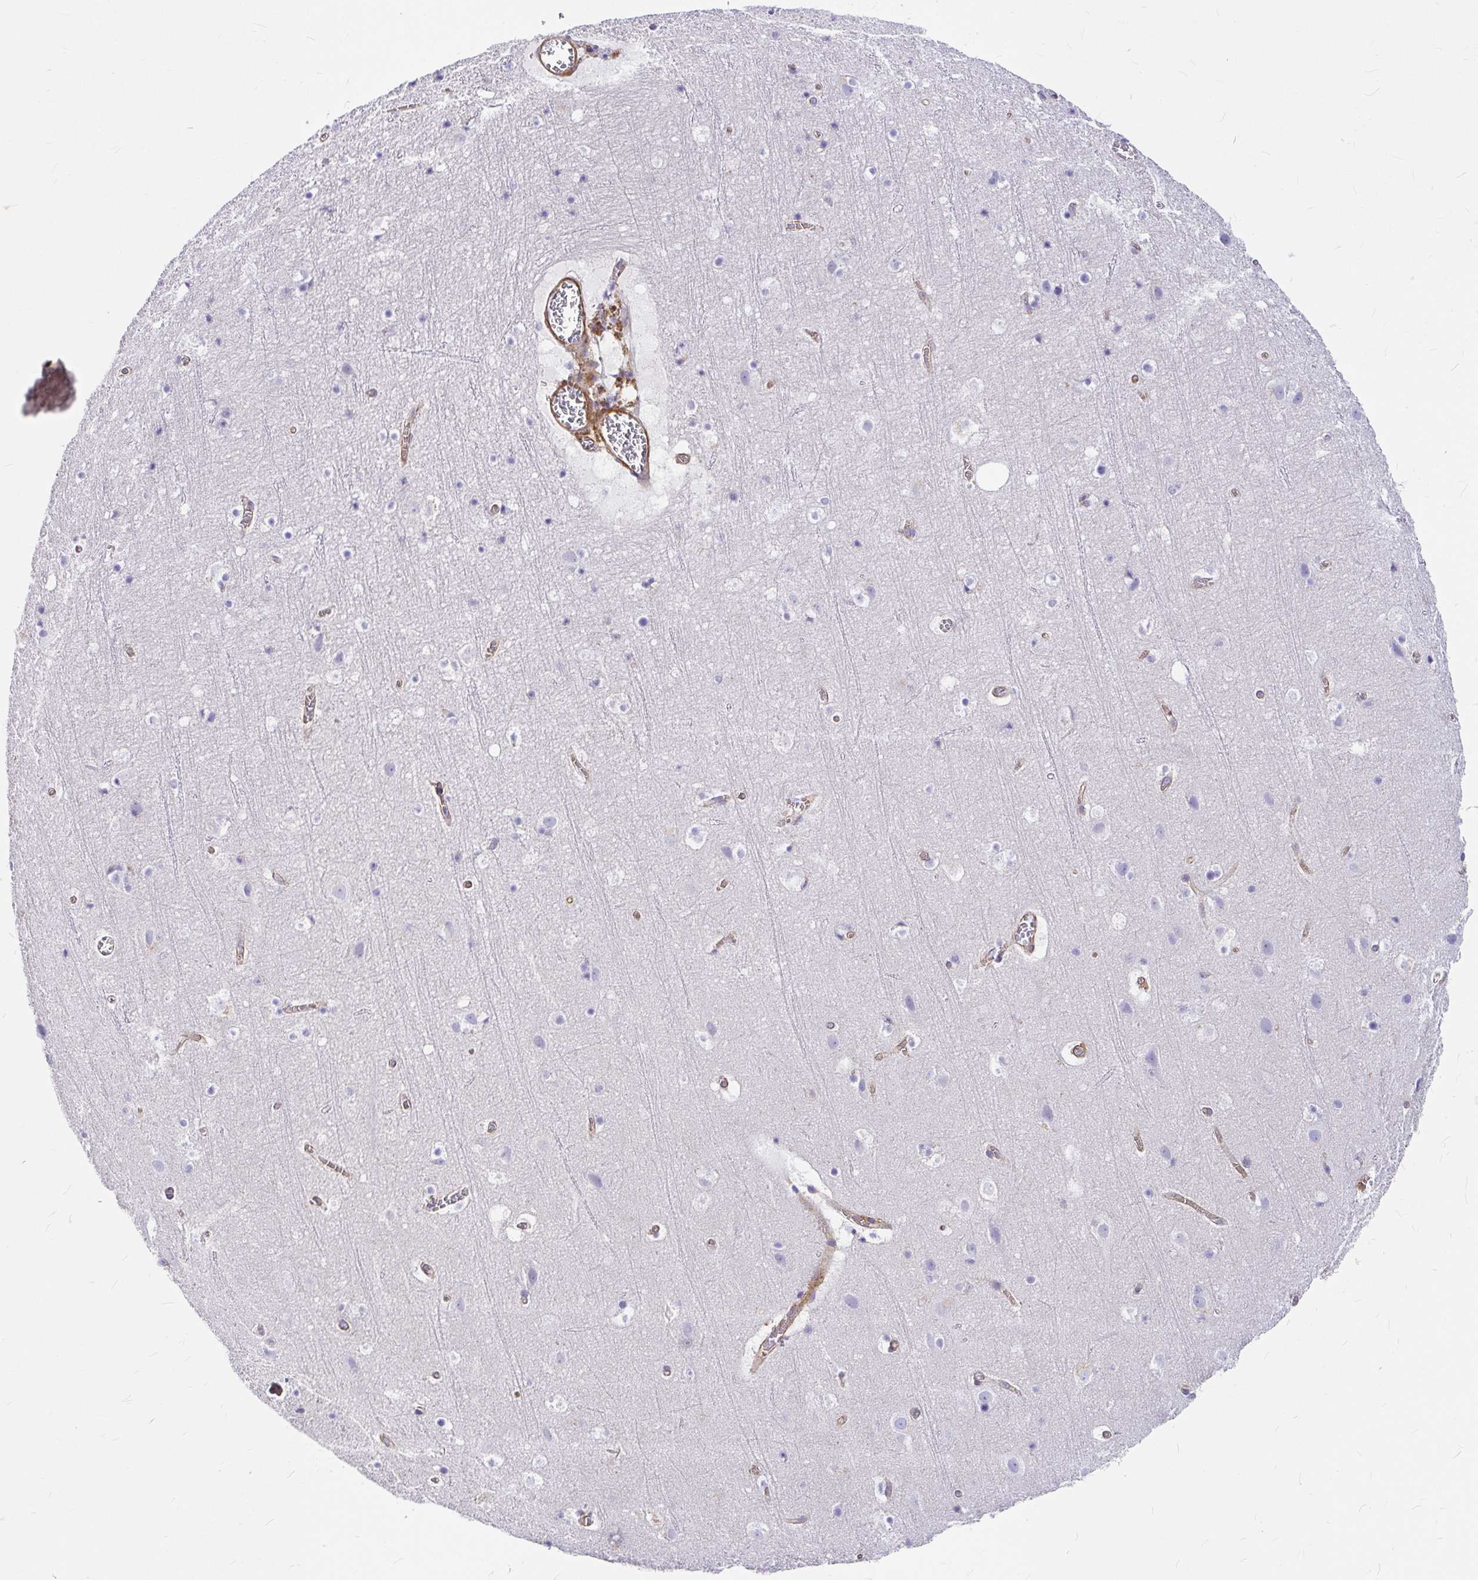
{"staining": {"intensity": "moderate", "quantity": ">75%", "location": "cytoplasmic/membranous"}, "tissue": "cerebral cortex", "cell_type": "Endothelial cells", "image_type": "normal", "snomed": [{"axis": "morphology", "description": "Normal tissue, NOS"}, {"axis": "topography", "description": "Cerebral cortex"}], "caption": "Immunohistochemical staining of unremarkable cerebral cortex displays medium levels of moderate cytoplasmic/membranous positivity in about >75% of endothelial cells. Immunohistochemistry stains the protein in brown and the nuclei are stained blue.", "gene": "MYO1B", "patient": {"sex": "female", "age": 42}}